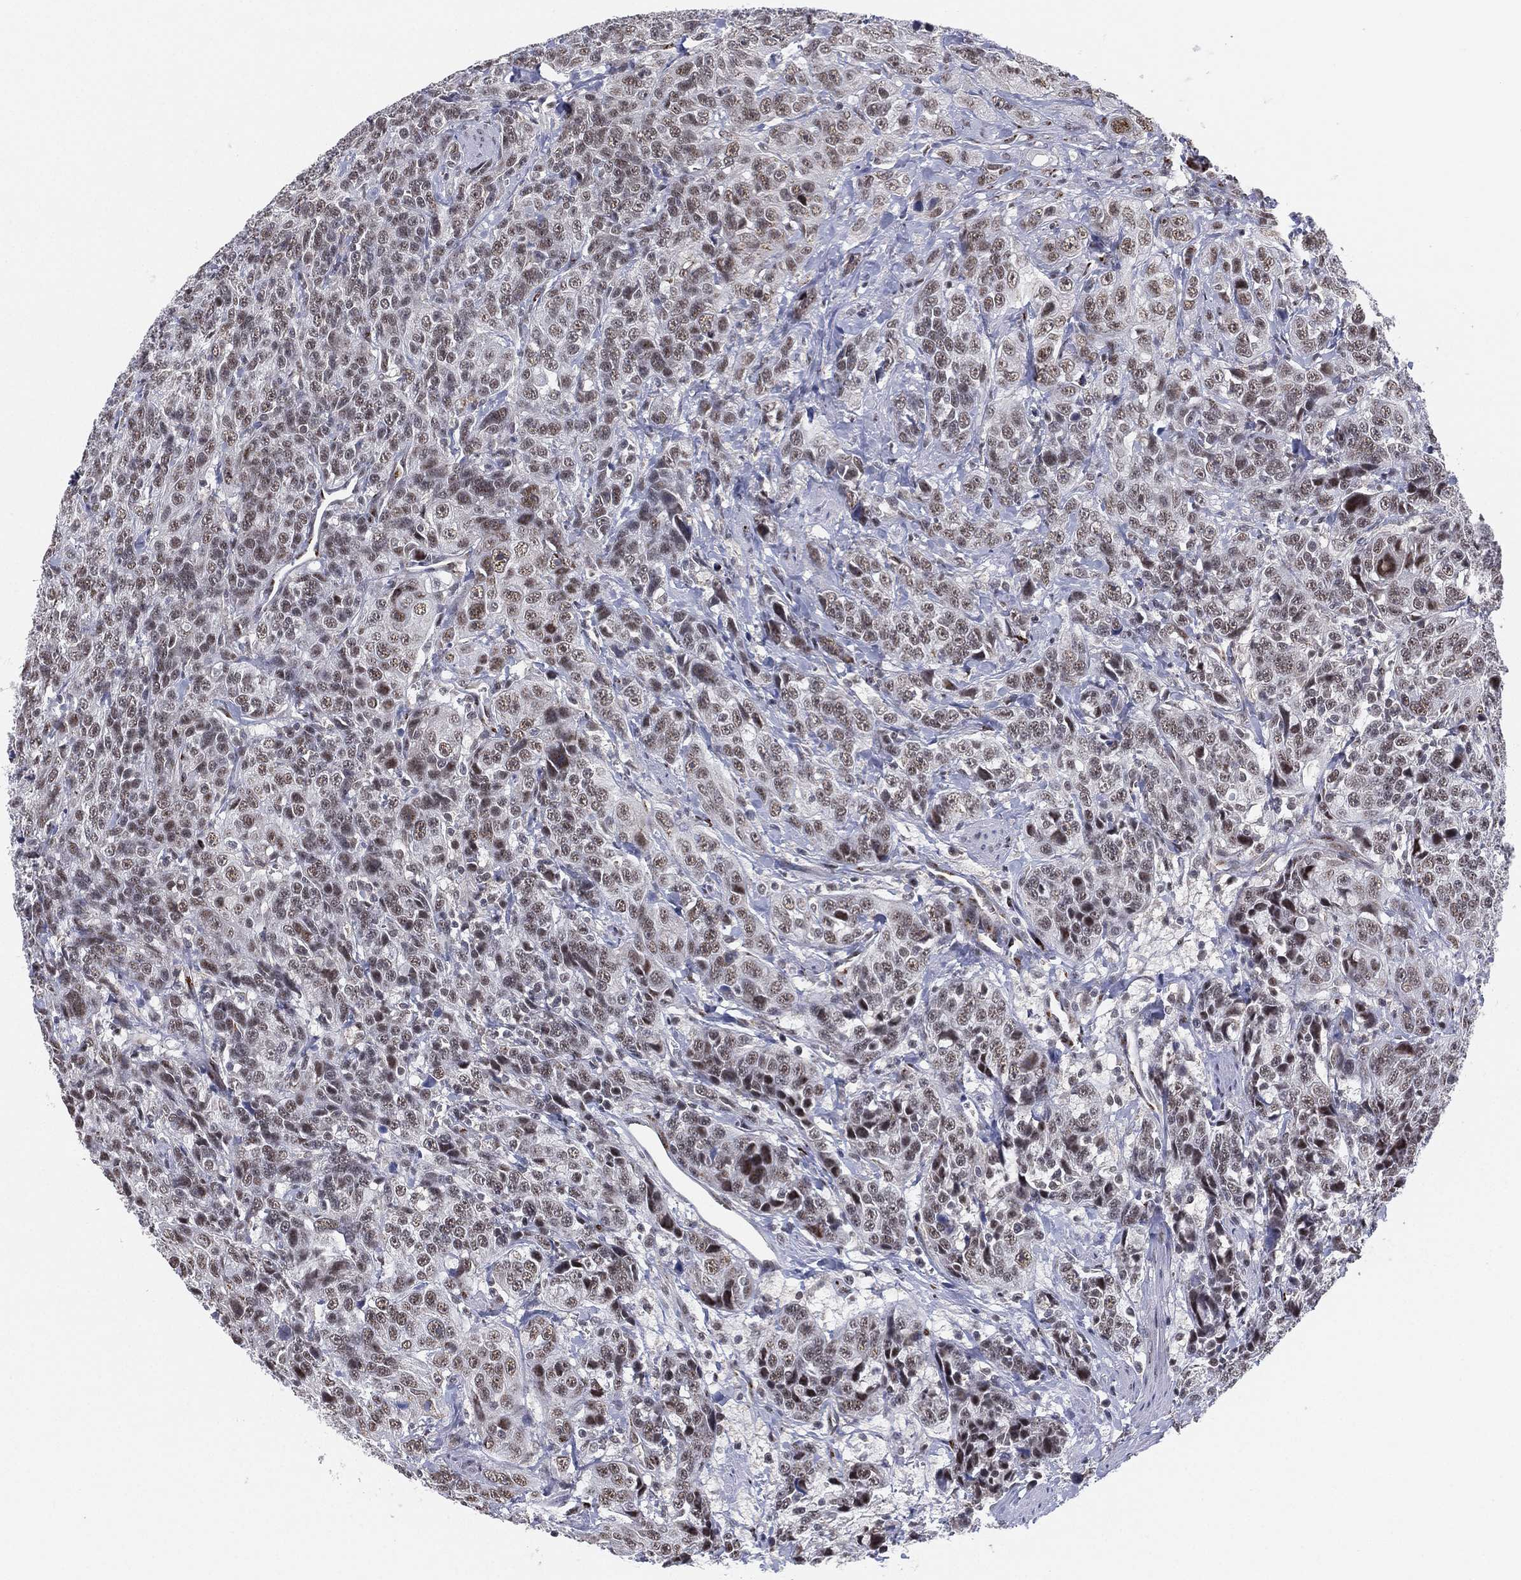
{"staining": {"intensity": "weak", "quantity": "25%-75%", "location": "nuclear"}, "tissue": "urothelial cancer", "cell_type": "Tumor cells", "image_type": "cancer", "snomed": [{"axis": "morphology", "description": "Urothelial carcinoma, NOS"}, {"axis": "morphology", "description": "Urothelial carcinoma, High grade"}, {"axis": "topography", "description": "Urinary bladder"}], "caption": "Weak nuclear protein positivity is appreciated in about 25%-75% of tumor cells in transitional cell carcinoma. Nuclei are stained in blue.", "gene": "CD177", "patient": {"sex": "female", "age": 73}}